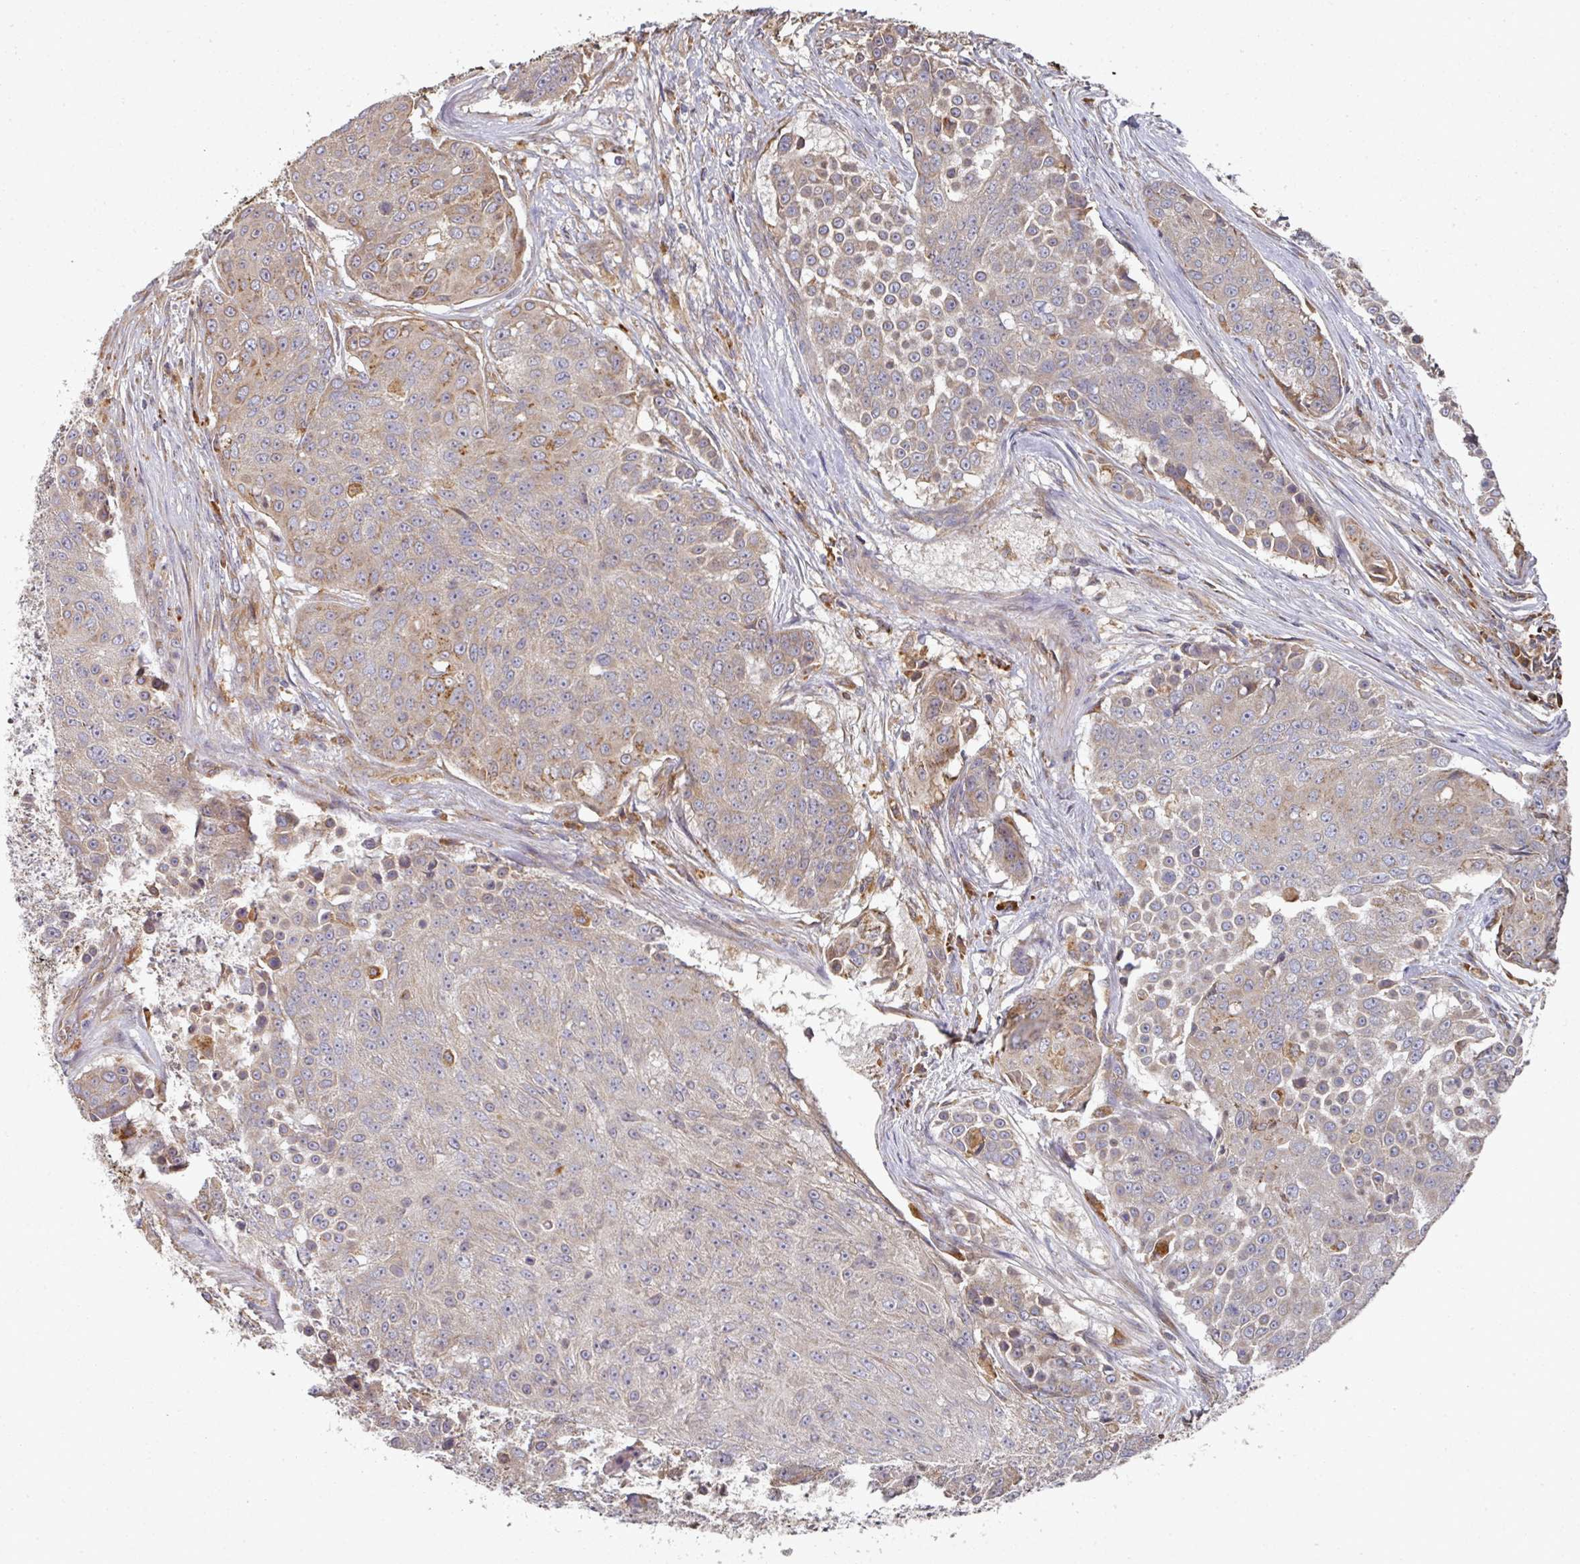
{"staining": {"intensity": "weak", "quantity": "<25%", "location": "cytoplasmic/membranous"}, "tissue": "urothelial cancer", "cell_type": "Tumor cells", "image_type": "cancer", "snomed": [{"axis": "morphology", "description": "Urothelial carcinoma, High grade"}, {"axis": "topography", "description": "Urinary bladder"}], "caption": "The immunohistochemistry (IHC) micrograph has no significant staining in tumor cells of urothelial cancer tissue. (DAB (3,3'-diaminobenzidine) immunohistochemistry with hematoxylin counter stain).", "gene": "EDEM2", "patient": {"sex": "female", "age": 63}}